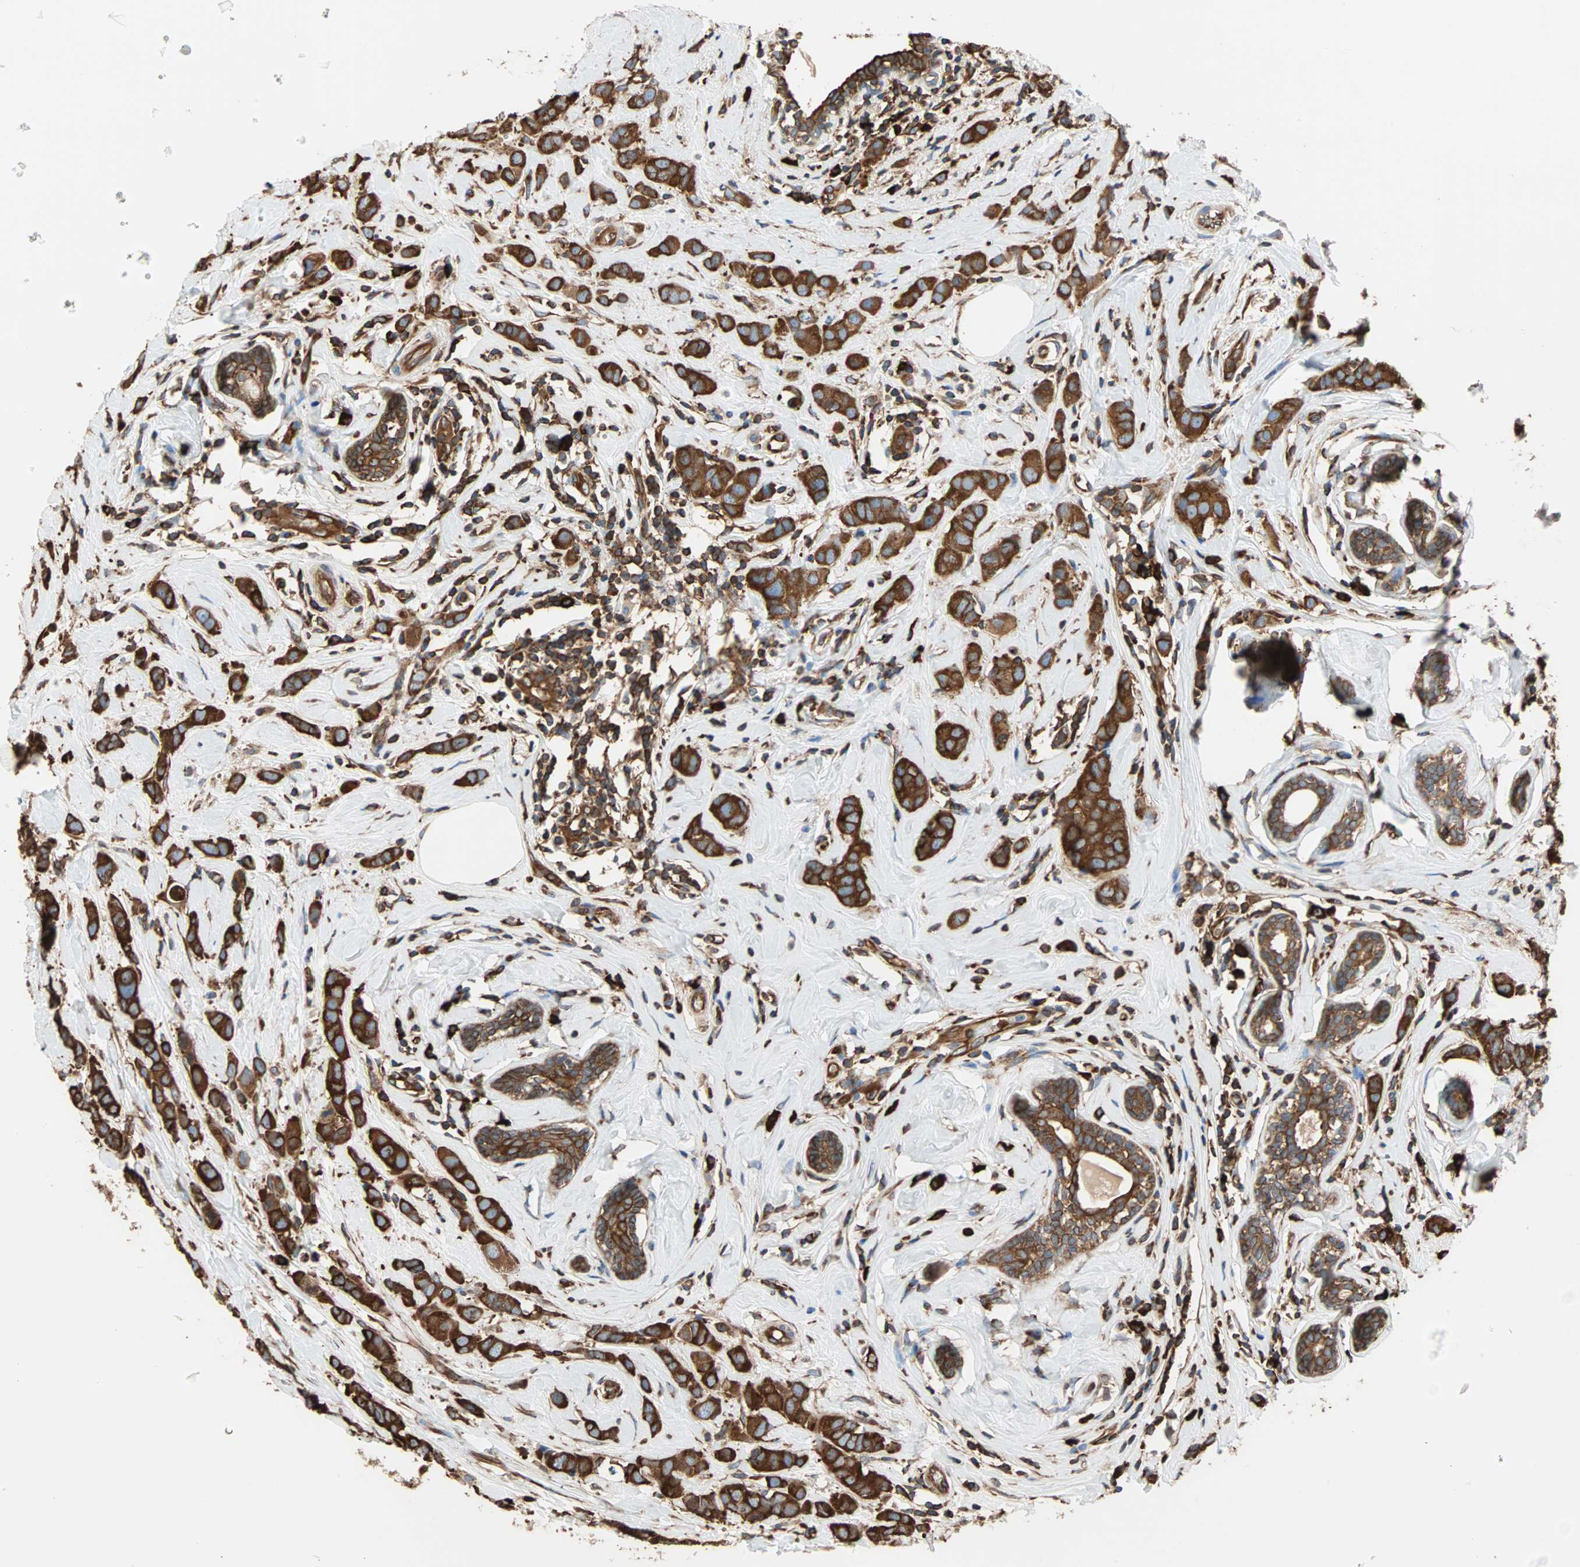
{"staining": {"intensity": "strong", "quantity": ">75%", "location": "cytoplasmic/membranous"}, "tissue": "breast cancer", "cell_type": "Tumor cells", "image_type": "cancer", "snomed": [{"axis": "morphology", "description": "Normal tissue, NOS"}, {"axis": "morphology", "description": "Duct carcinoma"}, {"axis": "topography", "description": "Breast"}], "caption": "Strong cytoplasmic/membranous expression for a protein is present in about >75% of tumor cells of infiltrating ductal carcinoma (breast) using immunohistochemistry.", "gene": "EEF2", "patient": {"sex": "female", "age": 50}}